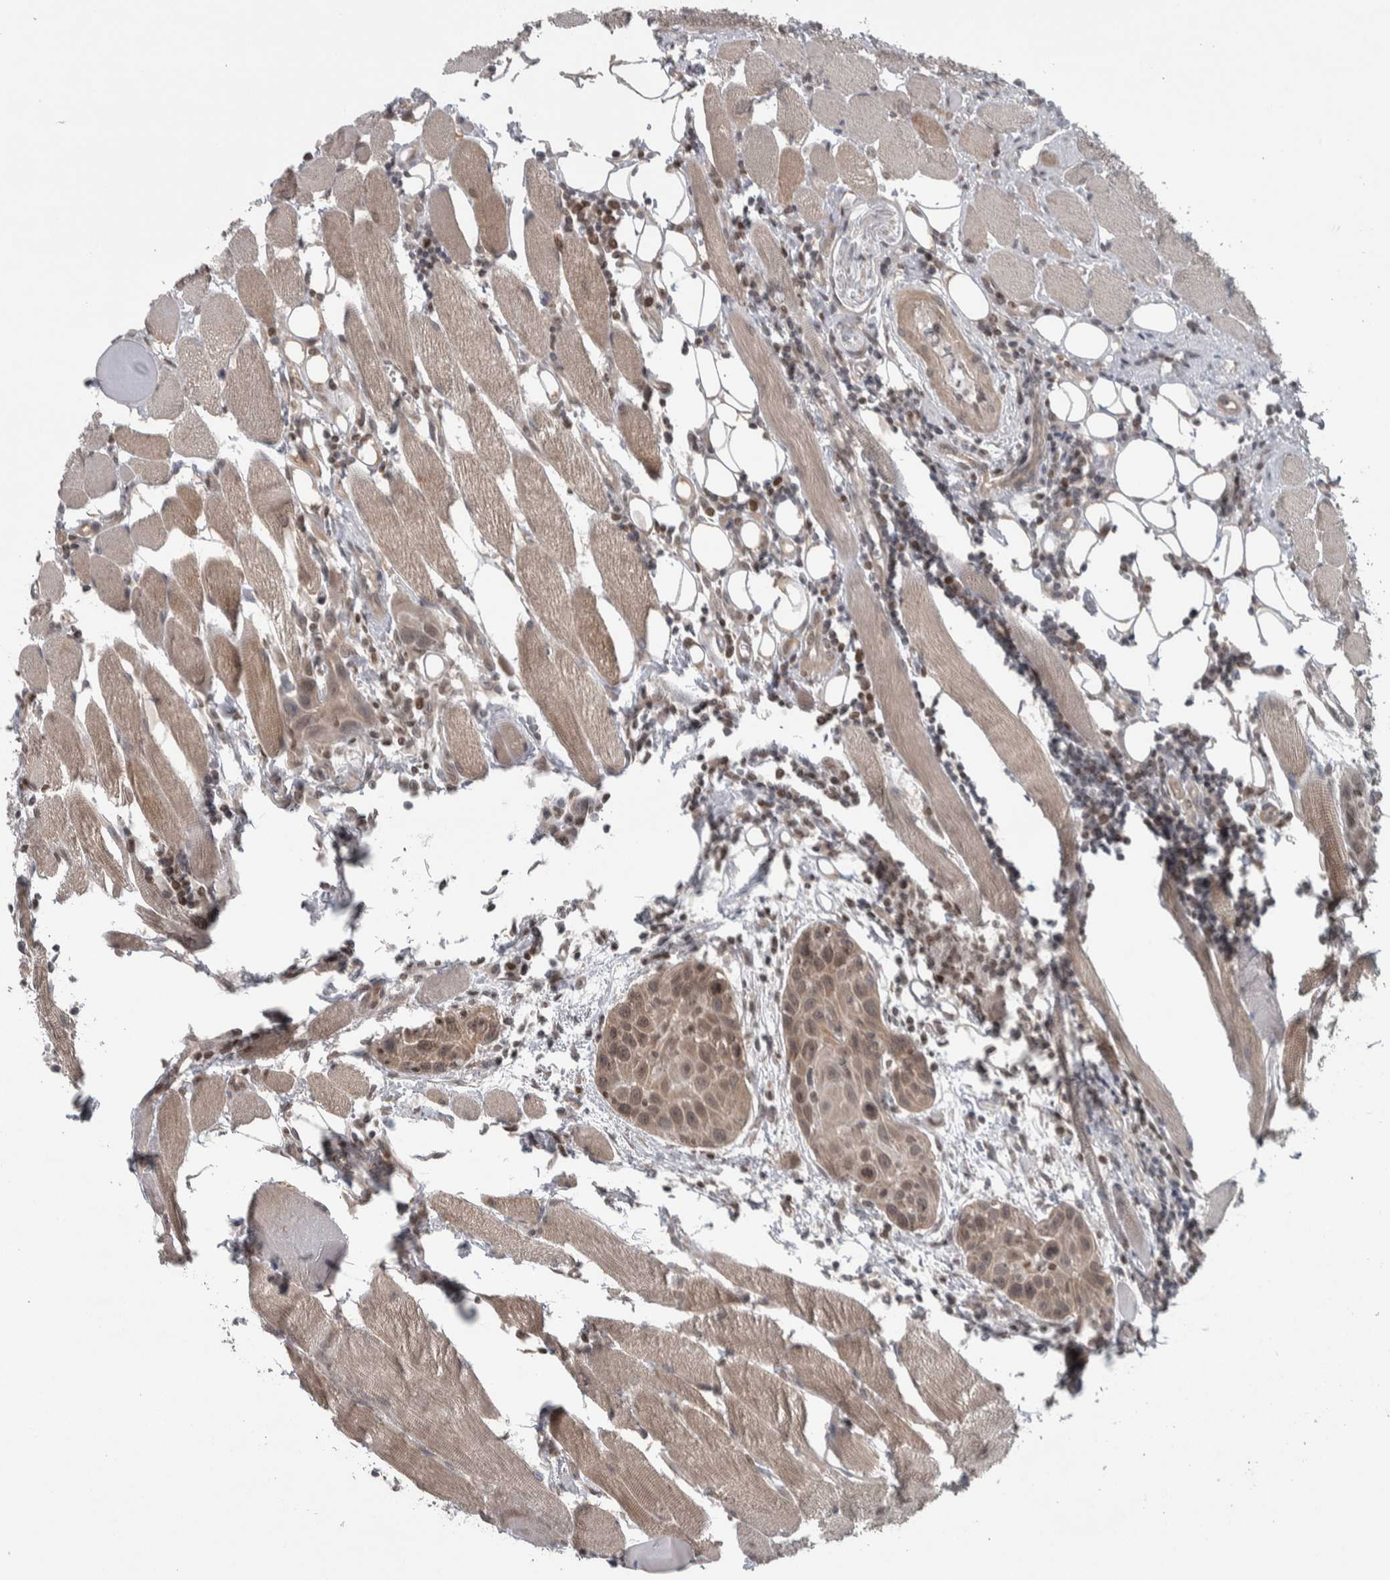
{"staining": {"intensity": "moderate", "quantity": ">75%", "location": "cytoplasmic/membranous,nuclear"}, "tissue": "head and neck cancer", "cell_type": "Tumor cells", "image_type": "cancer", "snomed": [{"axis": "morphology", "description": "Squamous cell carcinoma, NOS"}, {"axis": "topography", "description": "Oral tissue"}, {"axis": "topography", "description": "Head-Neck"}], "caption": "Protein expression analysis of head and neck squamous cell carcinoma reveals moderate cytoplasmic/membranous and nuclear positivity in approximately >75% of tumor cells.", "gene": "CWC27", "patient": {"sex": "female", "age": 50}}